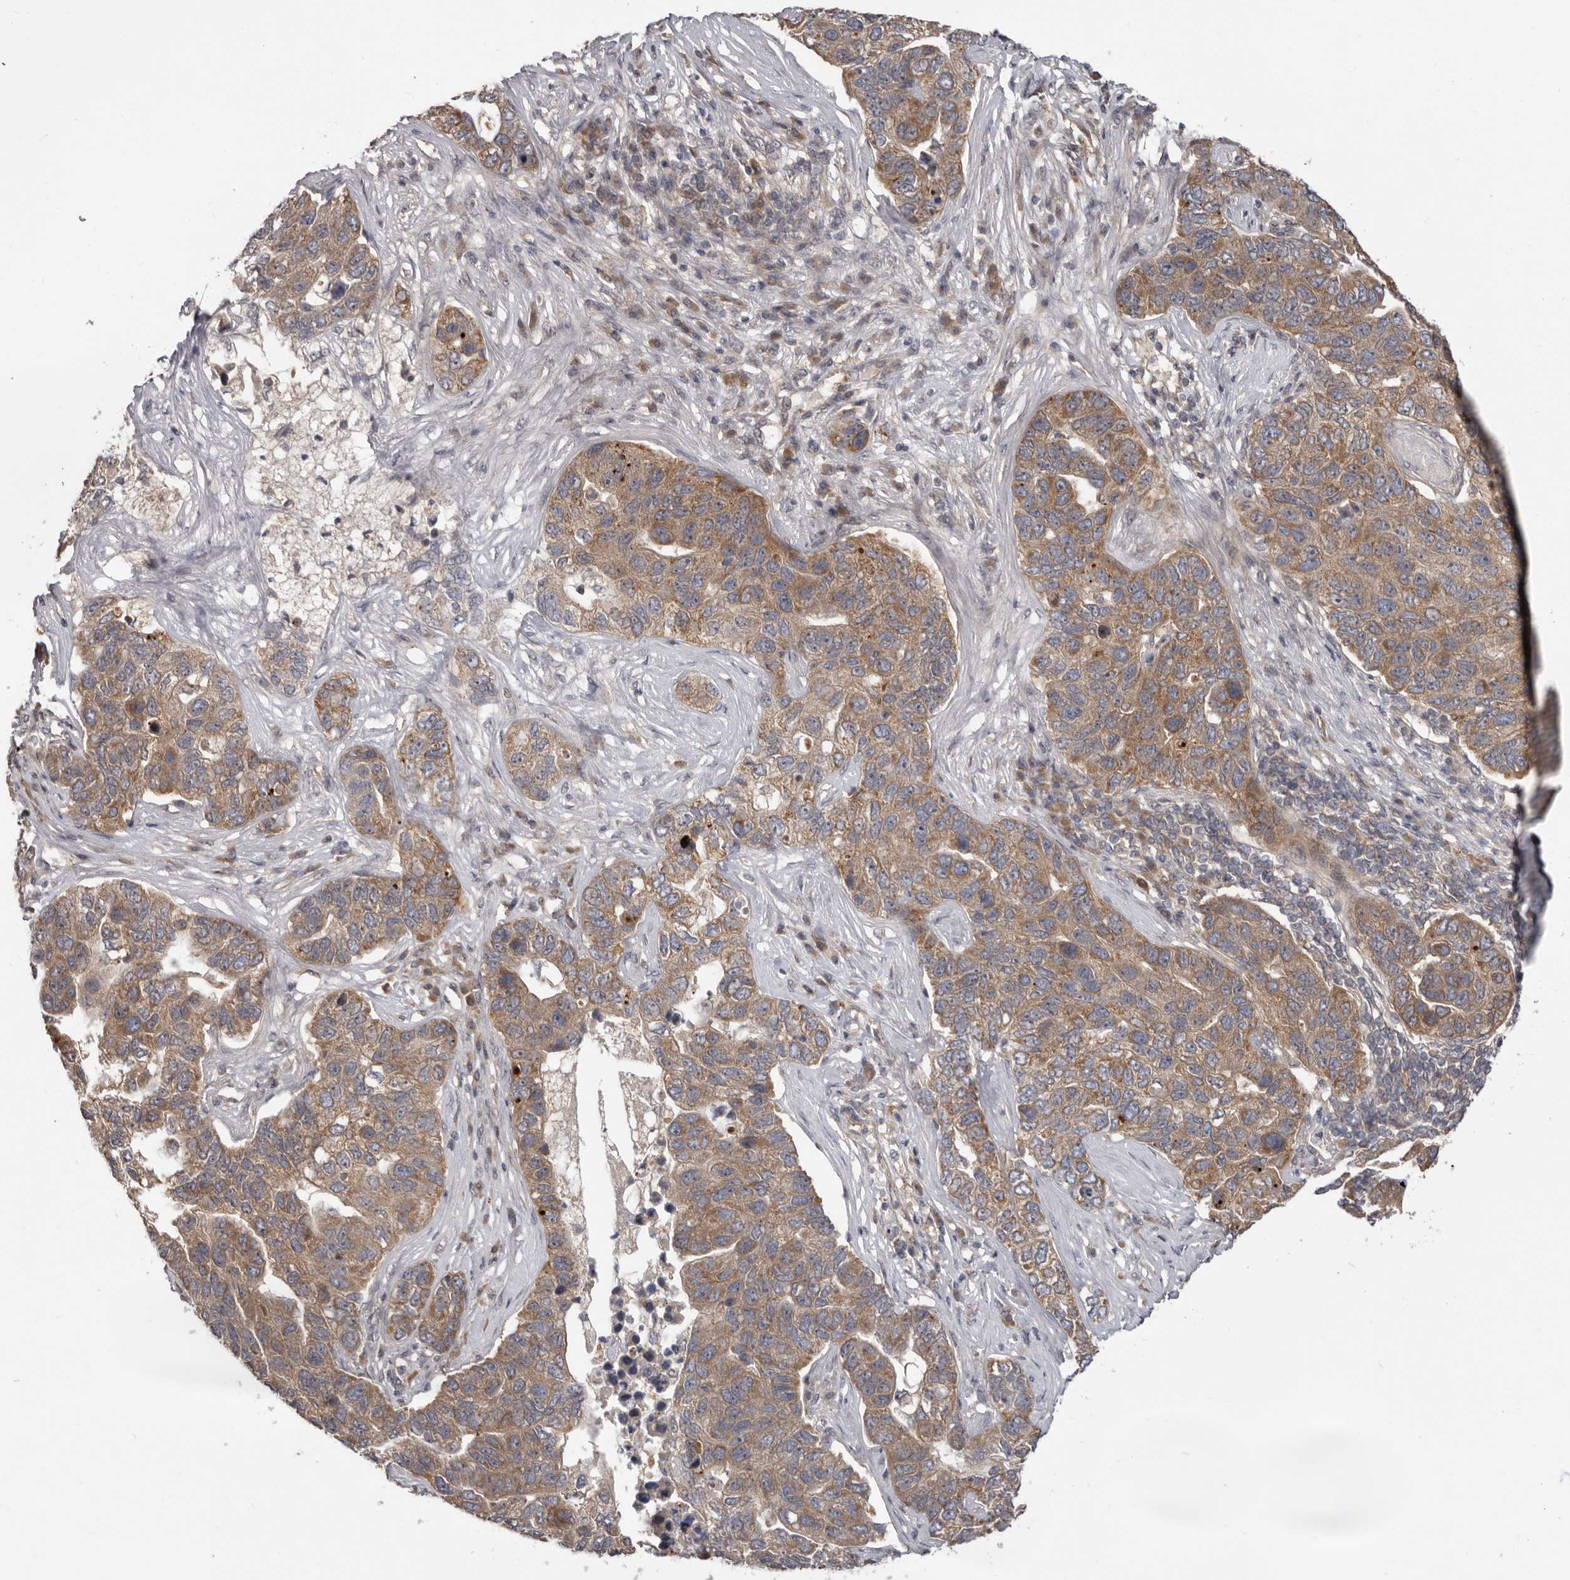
{"staining": {"intensity": "moderate", "quantity": ">75%", "location": "cytoplasmic/membranous"}, "tissue": "pancreatic cancer", "cell_type": "Tumor cells", "image_type": "cancer", "snomed": [{"axis": "morphology", "description": "Adenocarcinoma, NOS"}, {"axis": "topography", "description": "Pancreas"}], "caption": "Tumor cells demonstrate medium levels of moderate cytoplasmic/membranous expression in approximately >75% of cells in pancreatic cancer (adenocarcinoma). Nuclei are stained in blue.", "gene": "BAD", "patient": {"sex": "female", "age": 61}}